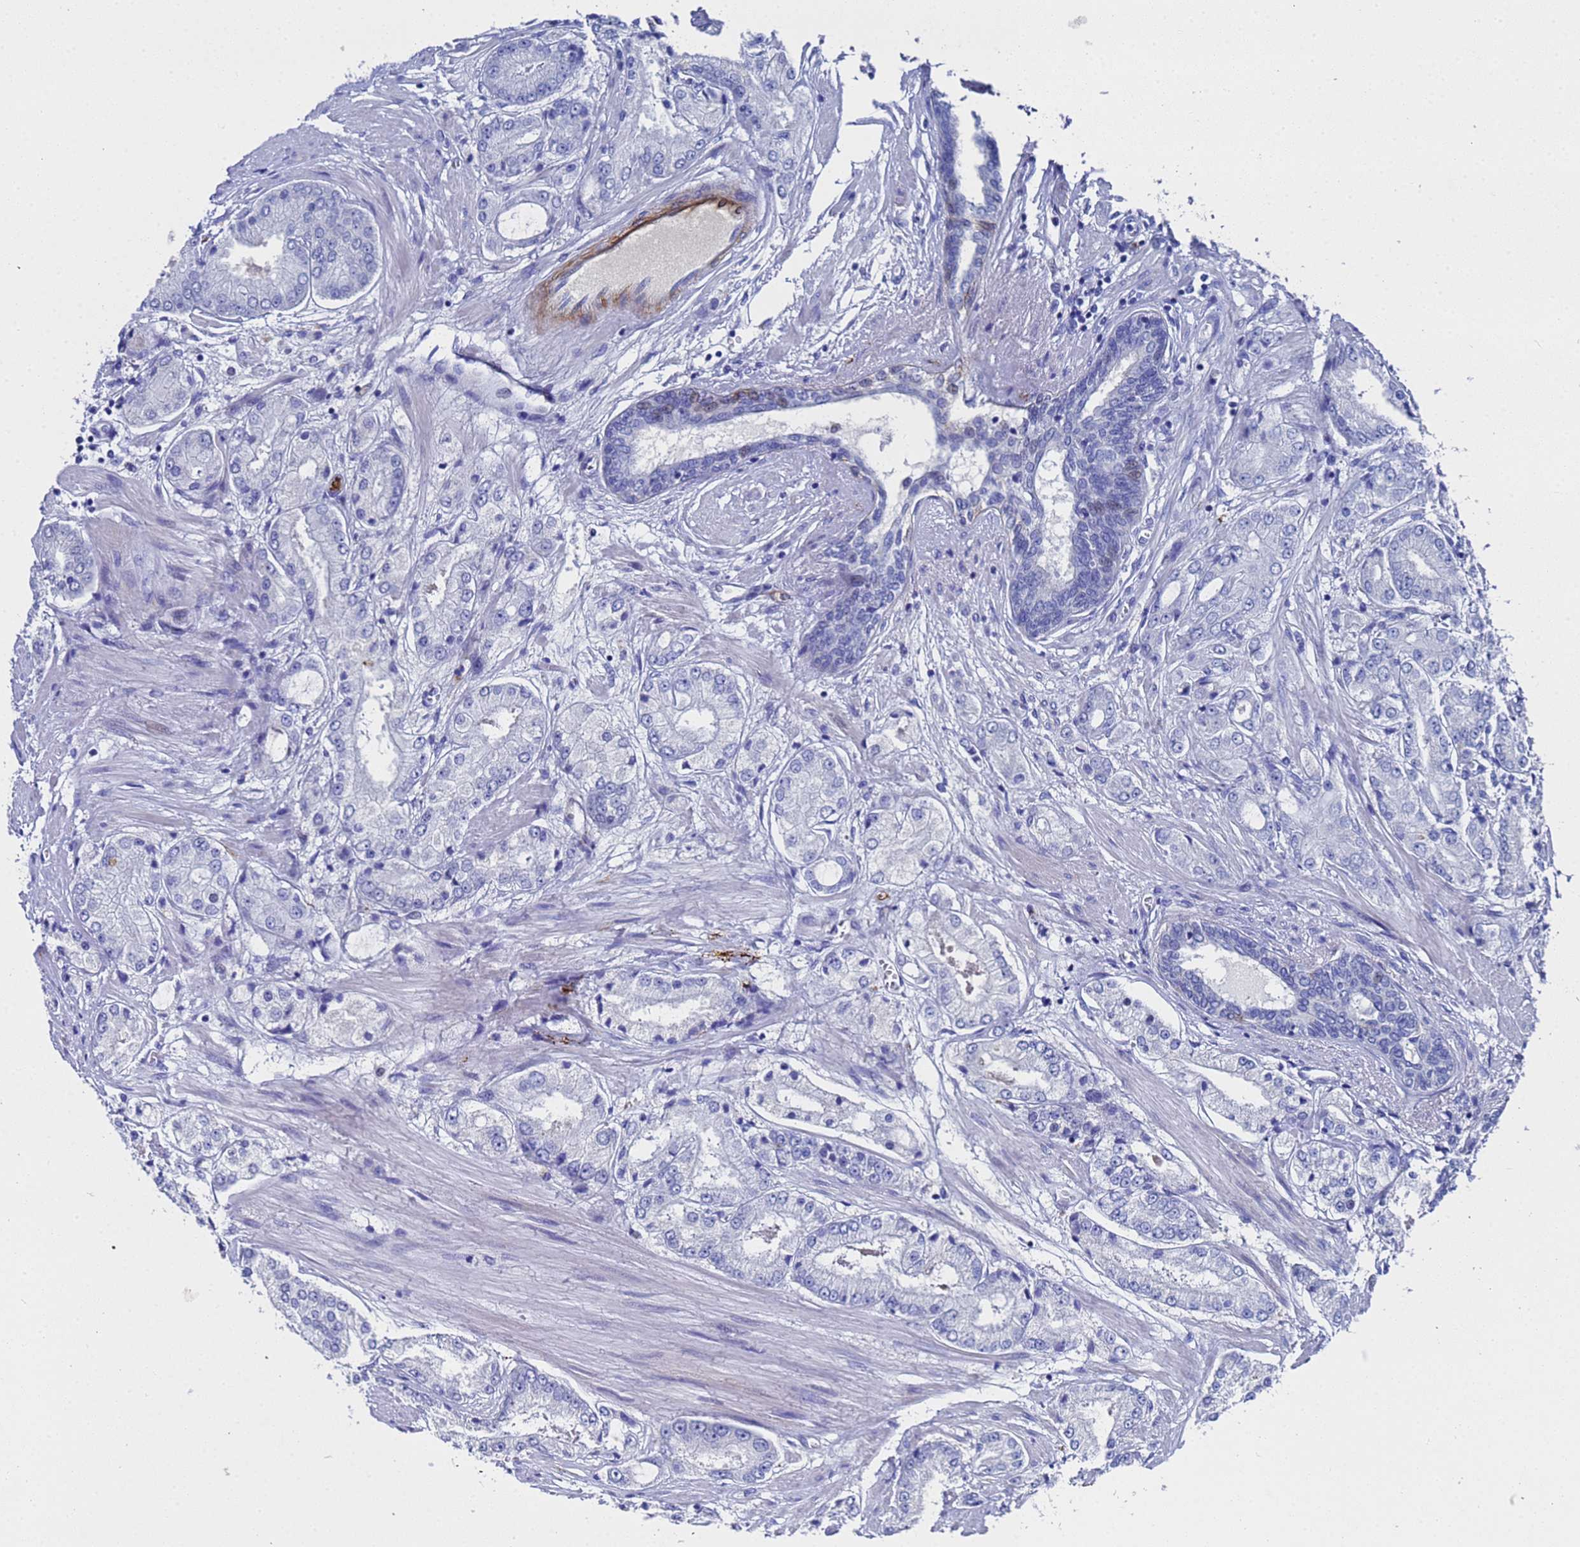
{"staining": {"intensity": "negative", "quantity": "none", "location": "none"}, "tissue": "prostate cancer", "cell_type": "Tumor cells", "image_type": "cancer", "snomed": [{"axis": "morphology", "description": "Adenocarcinoma, High grade"}, {"axis": "topography", "description": "Prostate"}], "caption": "Immunohistochemistry (IHC) micrograph of neoplastic tissue: prostate cancer (high-grade adenocarcinoma) stained with DAB shows no significant protein positivity in tumor cells. The staining is performed using DAB (3,3'-diaminobenzidine) brown chromogen with nuclei counter-stained in using hematoxylin.", "gene": "ADIPOQ", "patient": {"sex": "male", "age": 59}}